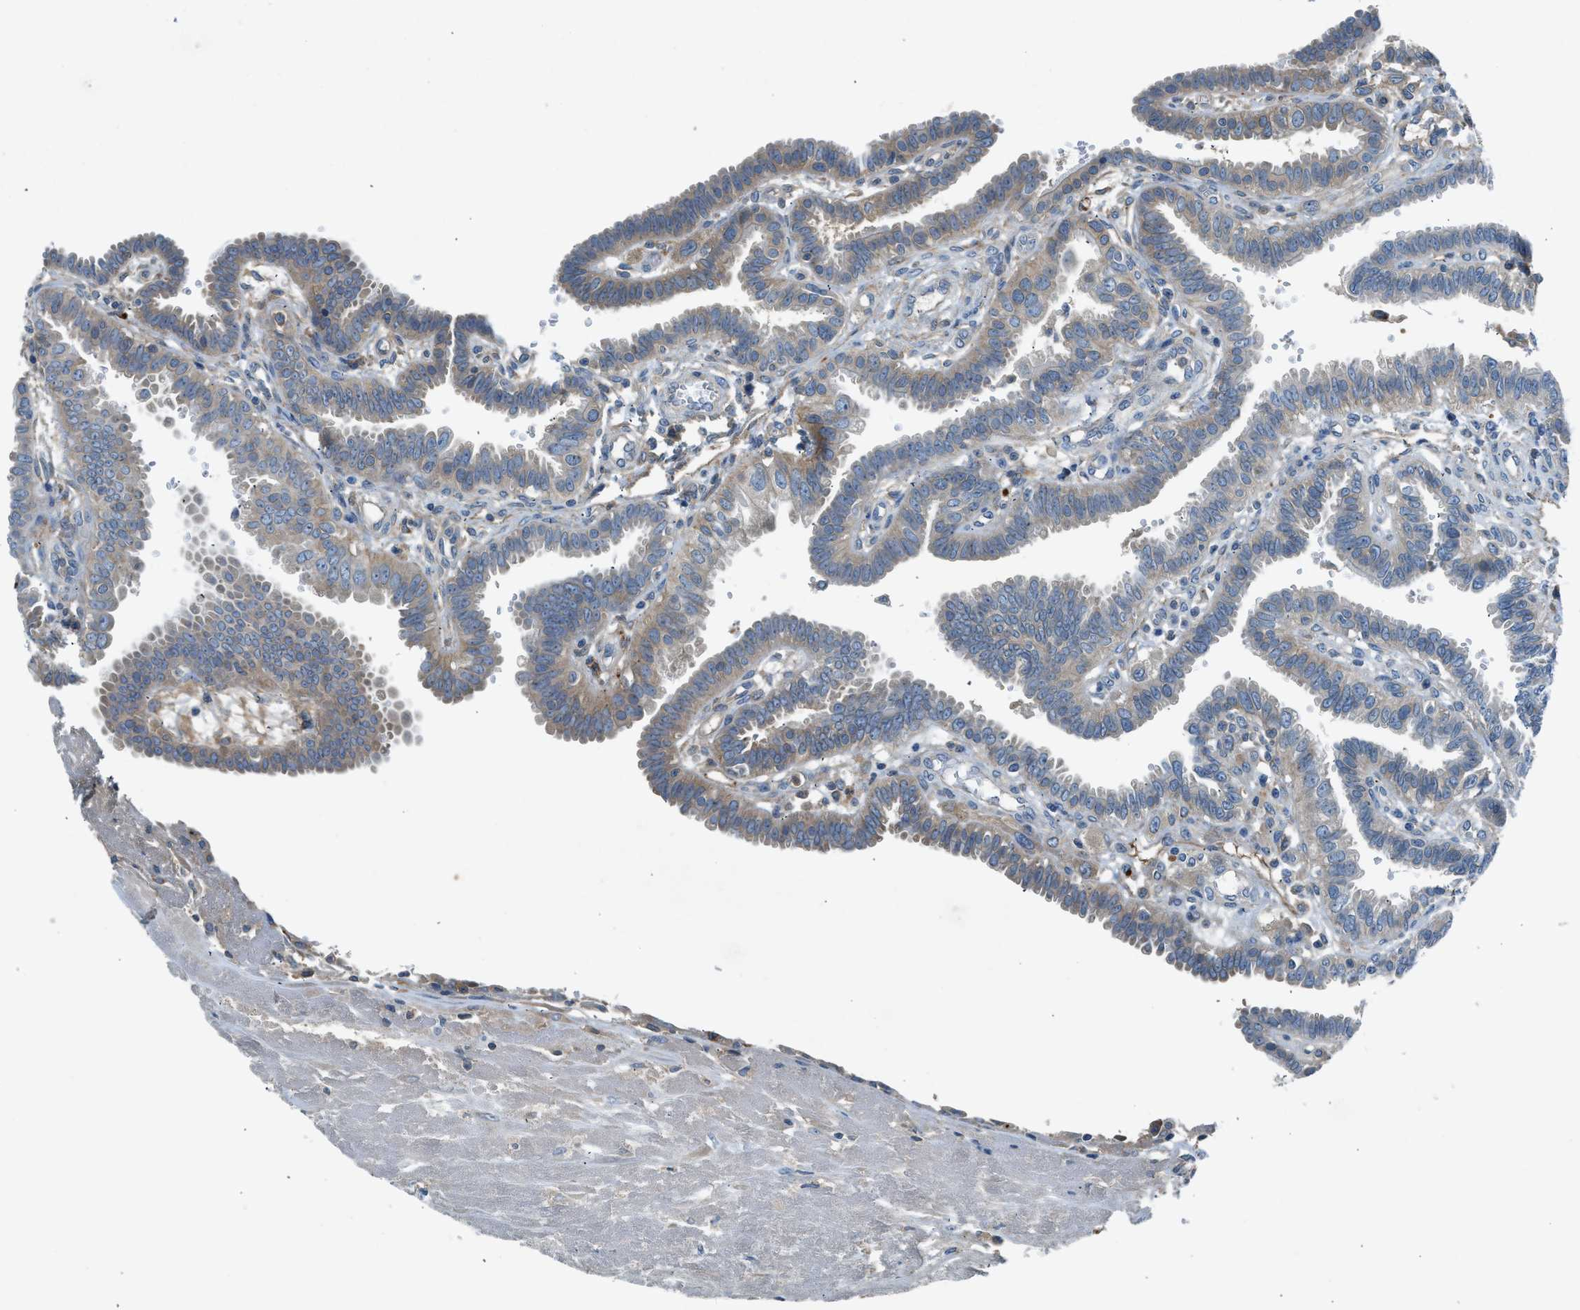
{"staining": {"intensity": "weak", "quantity": "25%-75%", "location": "cytoplasmic/membranous"}, "tissue": "fallopian tube", "cell_type": "Glandular cells", "image_type": "normal", "snomed": [{"axis": "morphology", "description": "Normal tissue, NOS"}, {"axis": "topography", "description": "Fallopian tube"}, {"axis": "topography", "description": "Placenta"}], "caption": "DAB (3,3'-diaminobenzidine) immunohistochemical staining of benign fallopian tube demonstrates weak cytoplasmic/membranous protein staining in about 25%-75% of glandular cells.", "gene": "BMP1", "patient": {"sex": "female", "age": 34}}